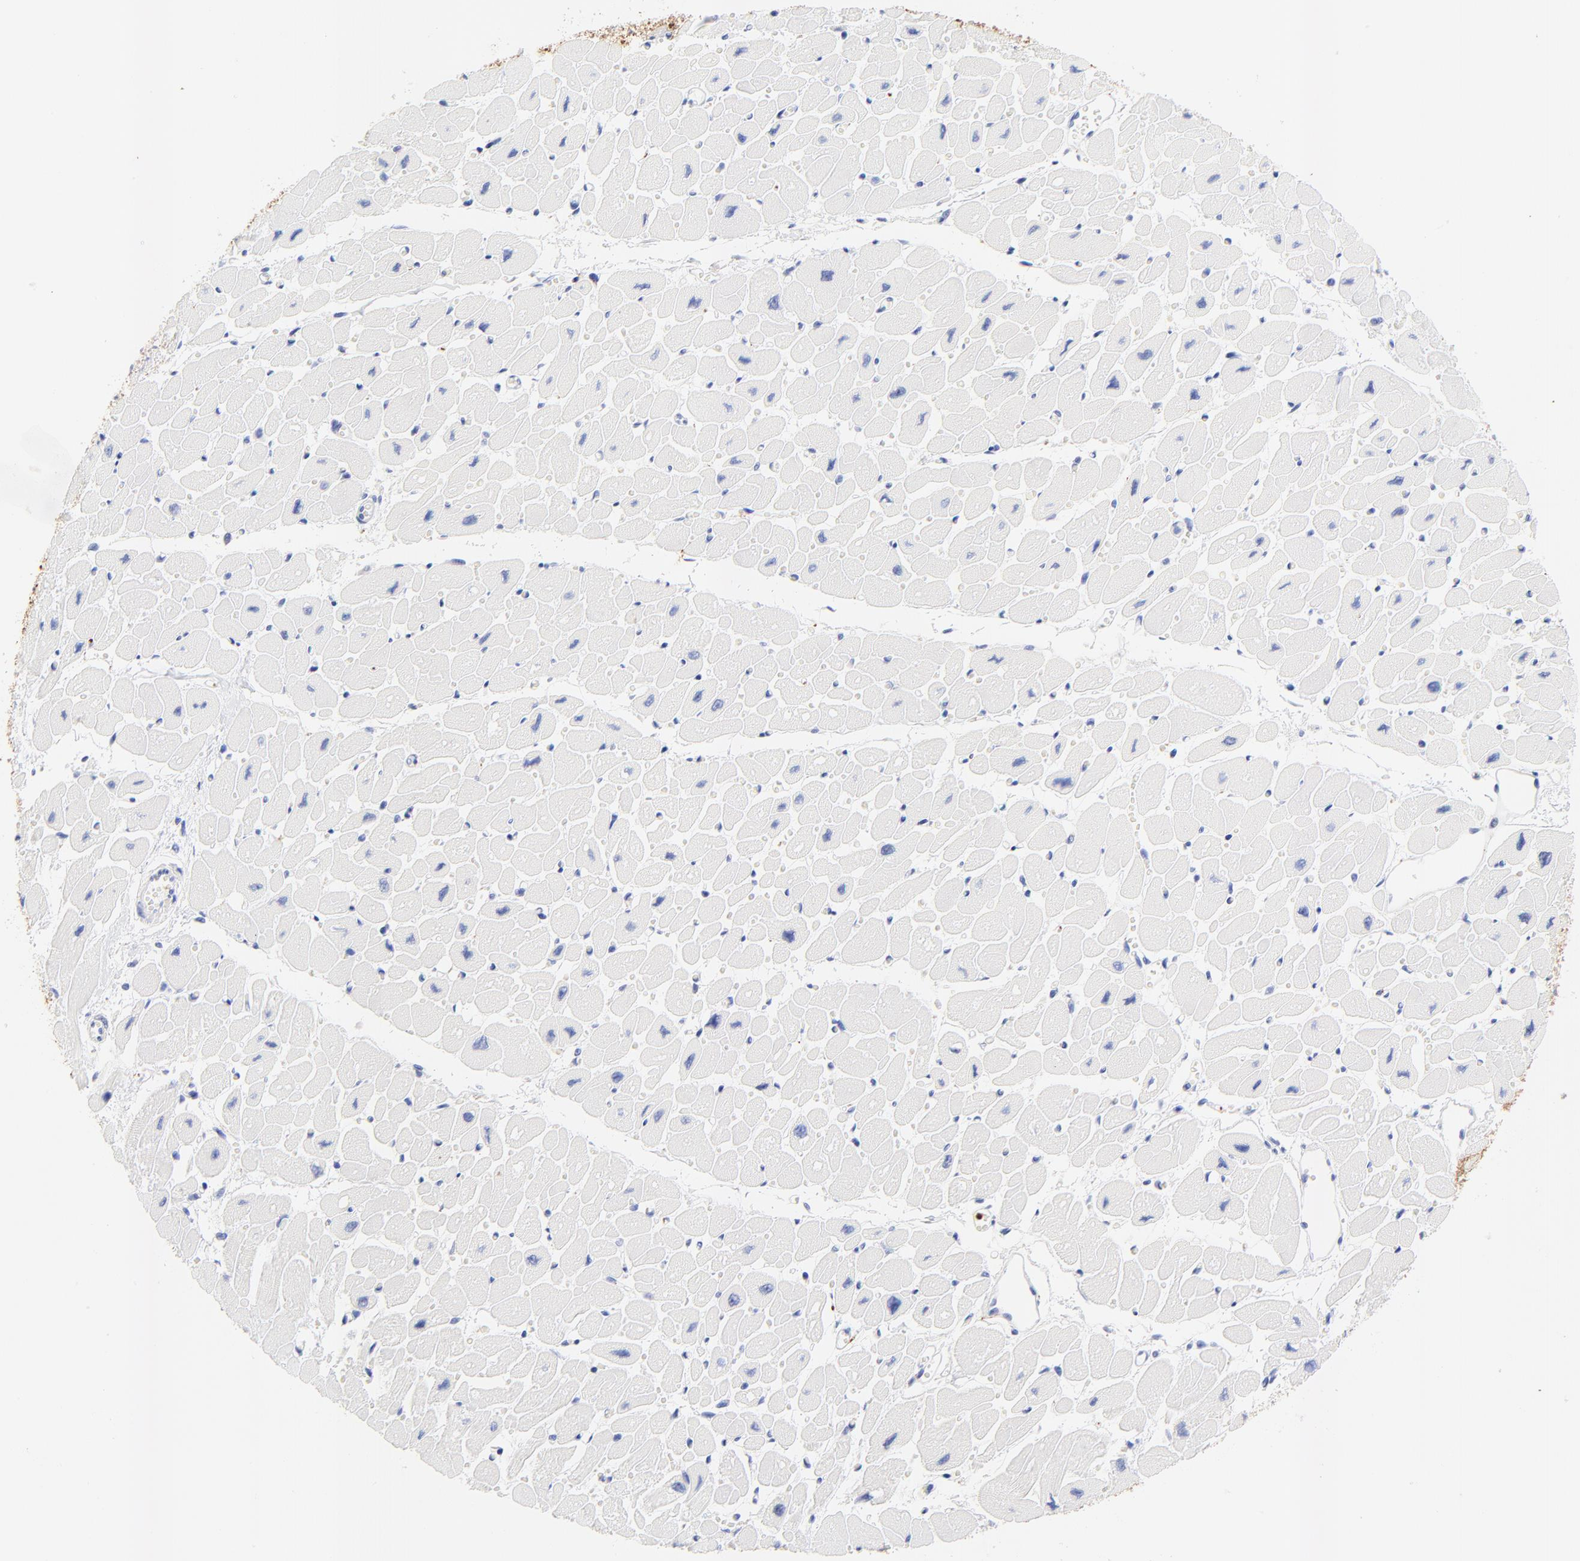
{"staining": {"intensity": "negative", "quantity": "none", "location": "none"}, "tissue": "heart muscle", "cell_type": "Cardiomyocytes", "image_type": "normal", "snomed": [{"axis": "morphology", "description": "Normal tissue, NOS"}, {"axis": "topography", "description": "Heart"}], "caption": "Immunohistochemical staining of unremarkable heart muscle shows no significant staining in cardiomyocytes. Nuclei are stained in blue.", "gene": "FAM117B", "patient": {"sex": "female", "age": 54}}